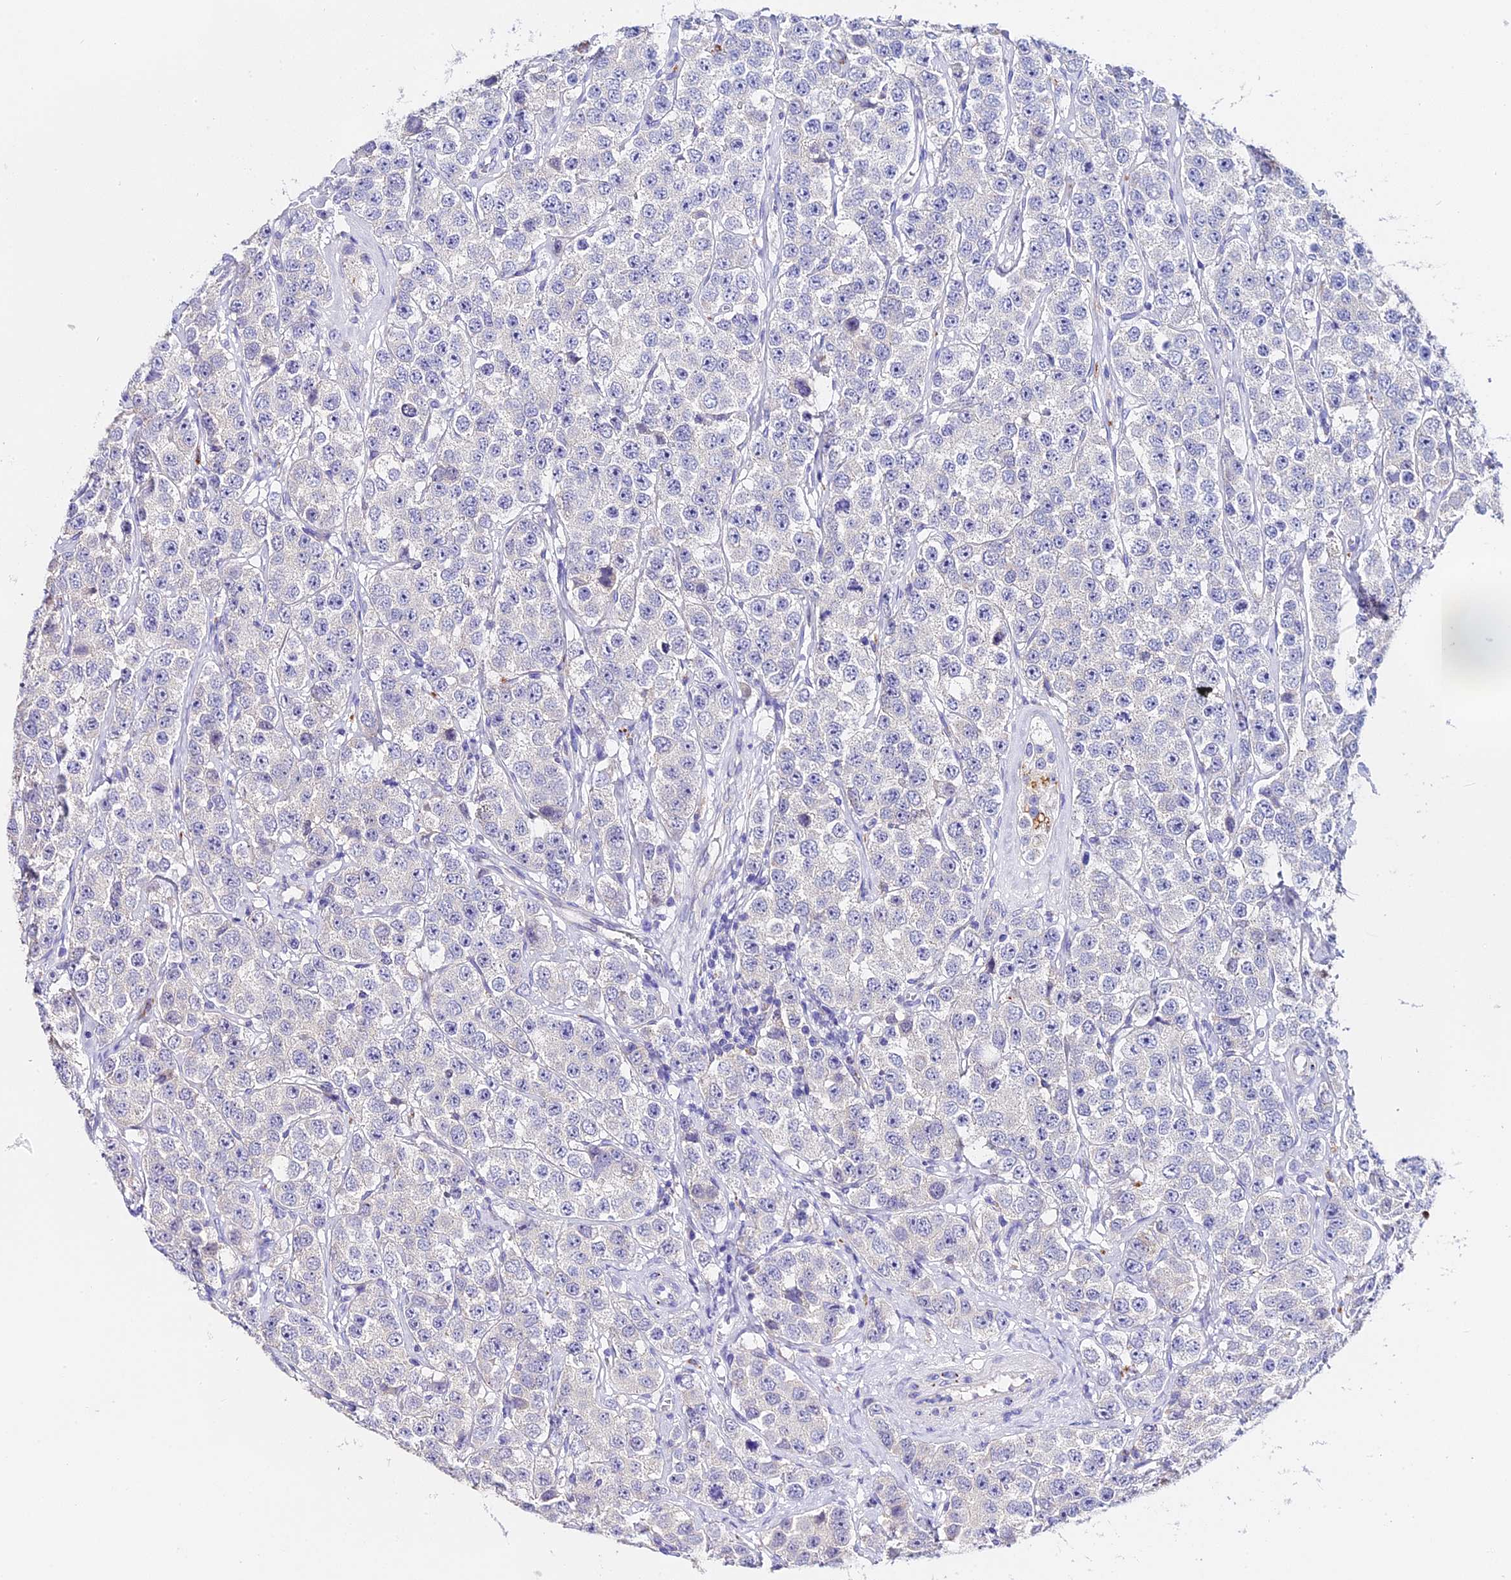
{"staining": {"intensity": "negative", "quantity": "none", "location": "none"}, "tissue": "testis cancer", "cell_type": "Tumor cells", "image_type": "cancer", "snomed": [{"axis": "morphology", "description": "Seminoma, NOS"}, {"axis": "topography", "description": "Testis"}], "caption": "The immunohistochemistry histopathology image has no significant expression in tumor cells of testis cancer tissue. (DAB IHC with hematoxylin counter stain).", "gene": "LYPD6", "patient": {"sex": "male", "age": 28}}